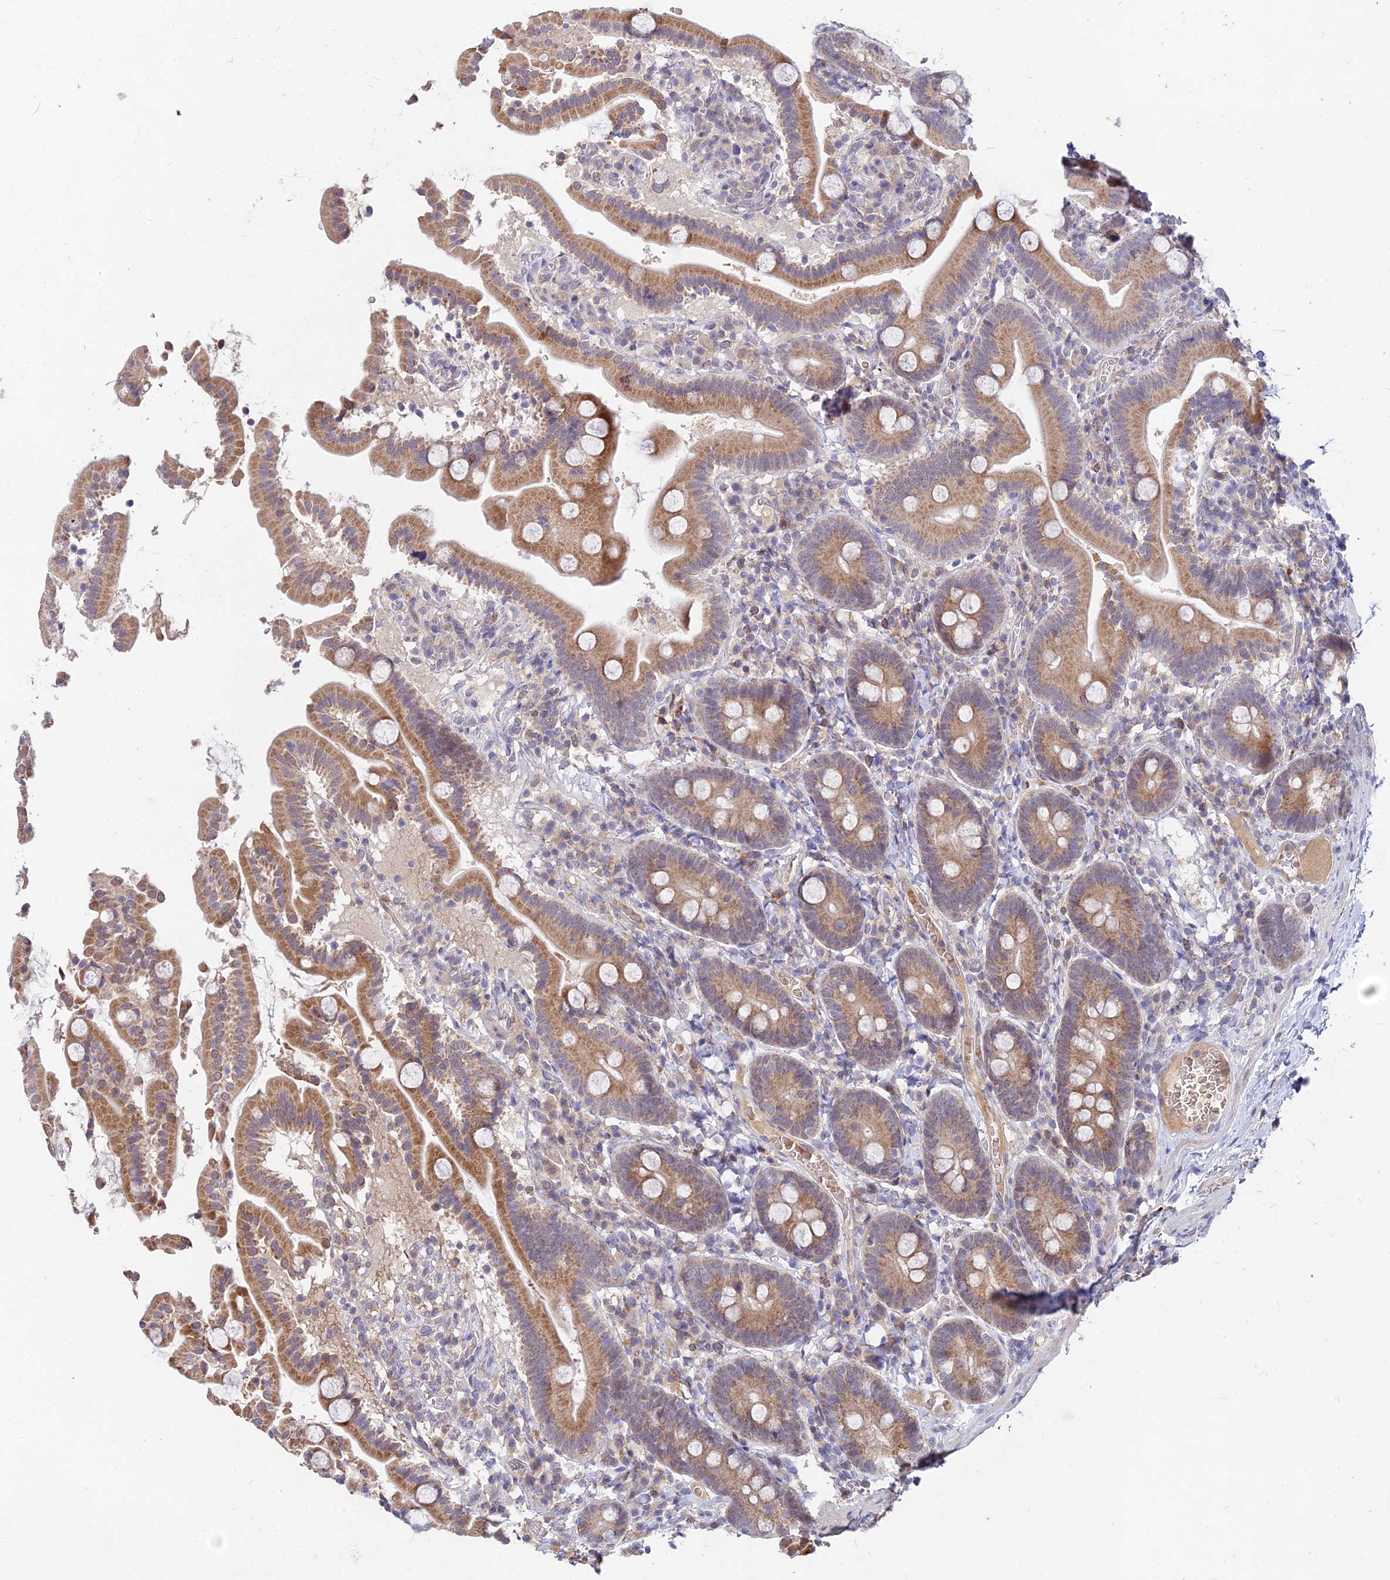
{"staining": {"intensity": "moderate", "quantity": ">75%", "location": "cytoplasmic/membranous"}, "tissue": "duodenum", "cell_type": "Glandular cells", "image_type": "normal", "snomed": [{"axis": "morphology", "description": "Normal tissue, NOS"}, {"axis": "topography", "description": "Duodenum"}], "caption": "Immunohistochemical staining of unremarkable human duodenum reveals medium levels of moderate cytoplasmic/membranous expression in approximately >75% of glandular cells.", "gene": "WDR43", "patient": {"sex": "male", "age": 55}}